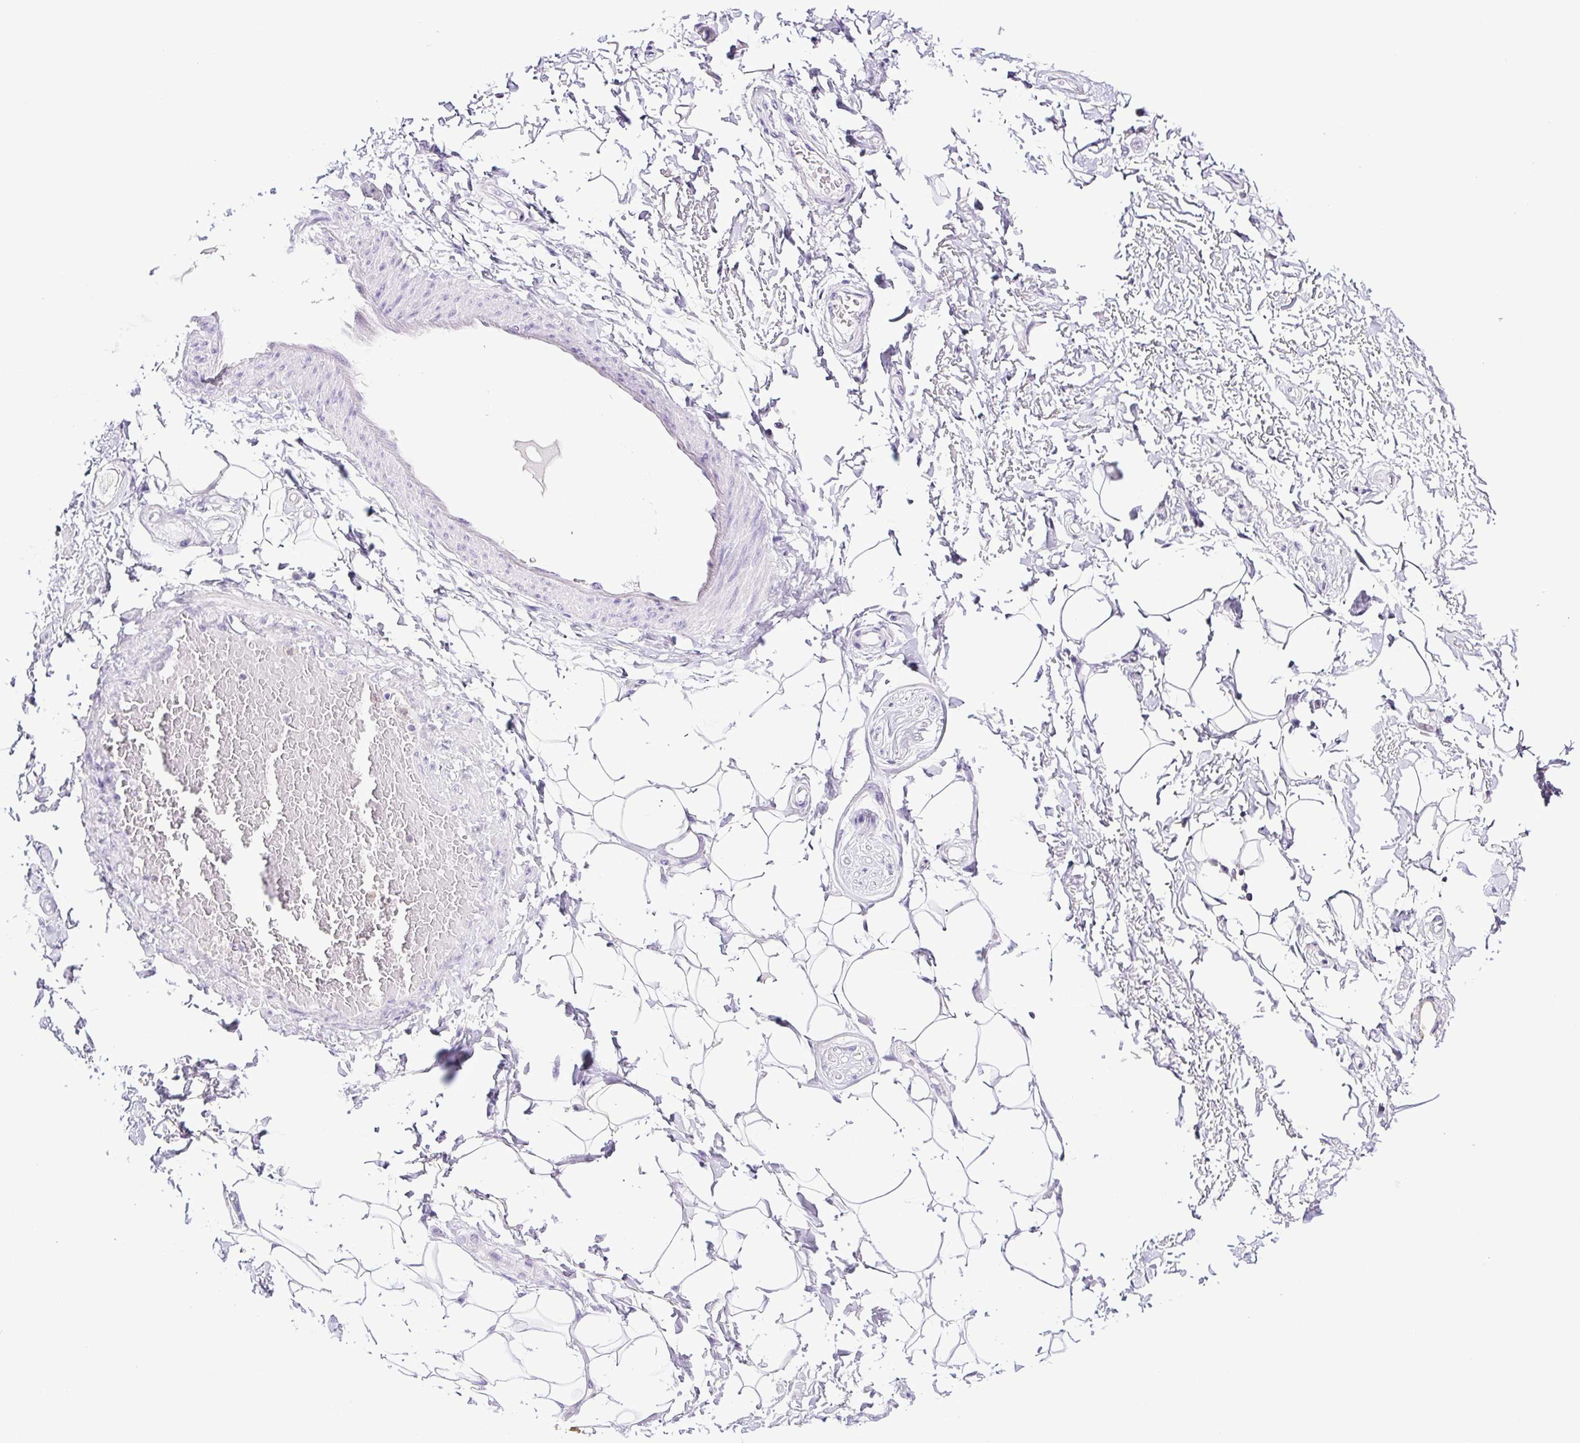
{"staining": {"intensity": "negative", "quantity": "none", "location": "none"}, "tissue": "adipose tissue", "cell_type": "Adipocytes", "image_type": "normal", "snomed": [{"axis": "morphology", "description": "Normal tissue, NOS"}, {"axis": "topography", "description": "Peripheral nerve tissue"}], "caption": "Adipocytes show no significant protein expression in normal adipose tissue. (DAB (3,3'-diaminobenzidine) IHC with hematoxylin counter stain).", "gene": "SYNPR", "patient": {"sex": "male", "age": 51}}